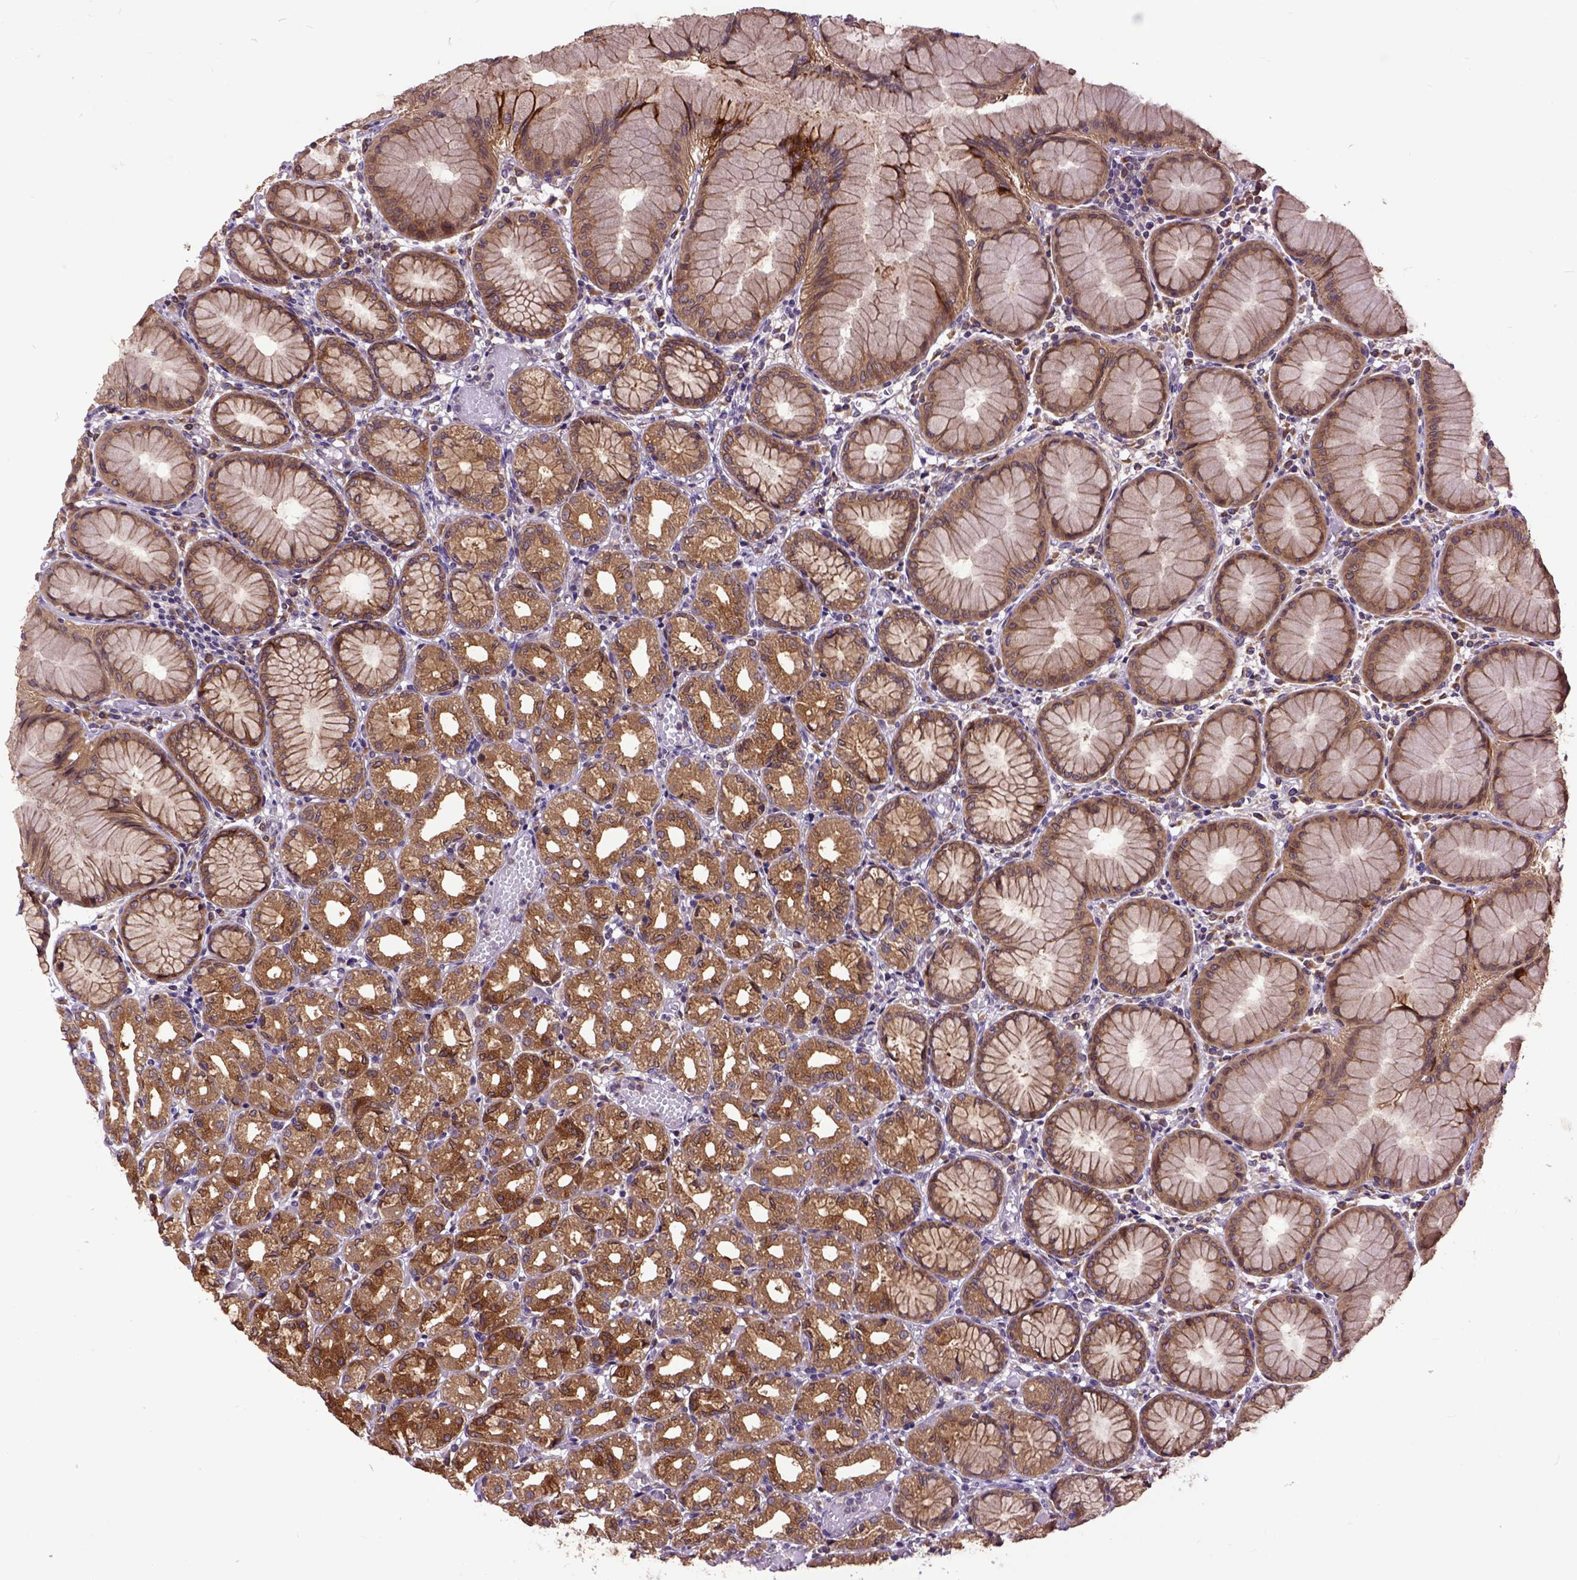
{"staining": {"intensity": "moderate", "quantity": ">75%", "location": "cytoplasmic/membranous"}, "tissue": "stomach", "cell_type": "Glandular cells", "image_type": "normal", "snomed": [{"axis": "morphology", "description": "Normal tissue, NOS"}, {"axis": "topography", "description": "Stomach"}], "caption": "DAB immunohistochemical staining of normal stomach reveals moderate cytoplasmic/membranous protein staining in approximately >75% of glandular cells.", "gene": "ARL1", "patient": {"sex": "female", "age": 57}}